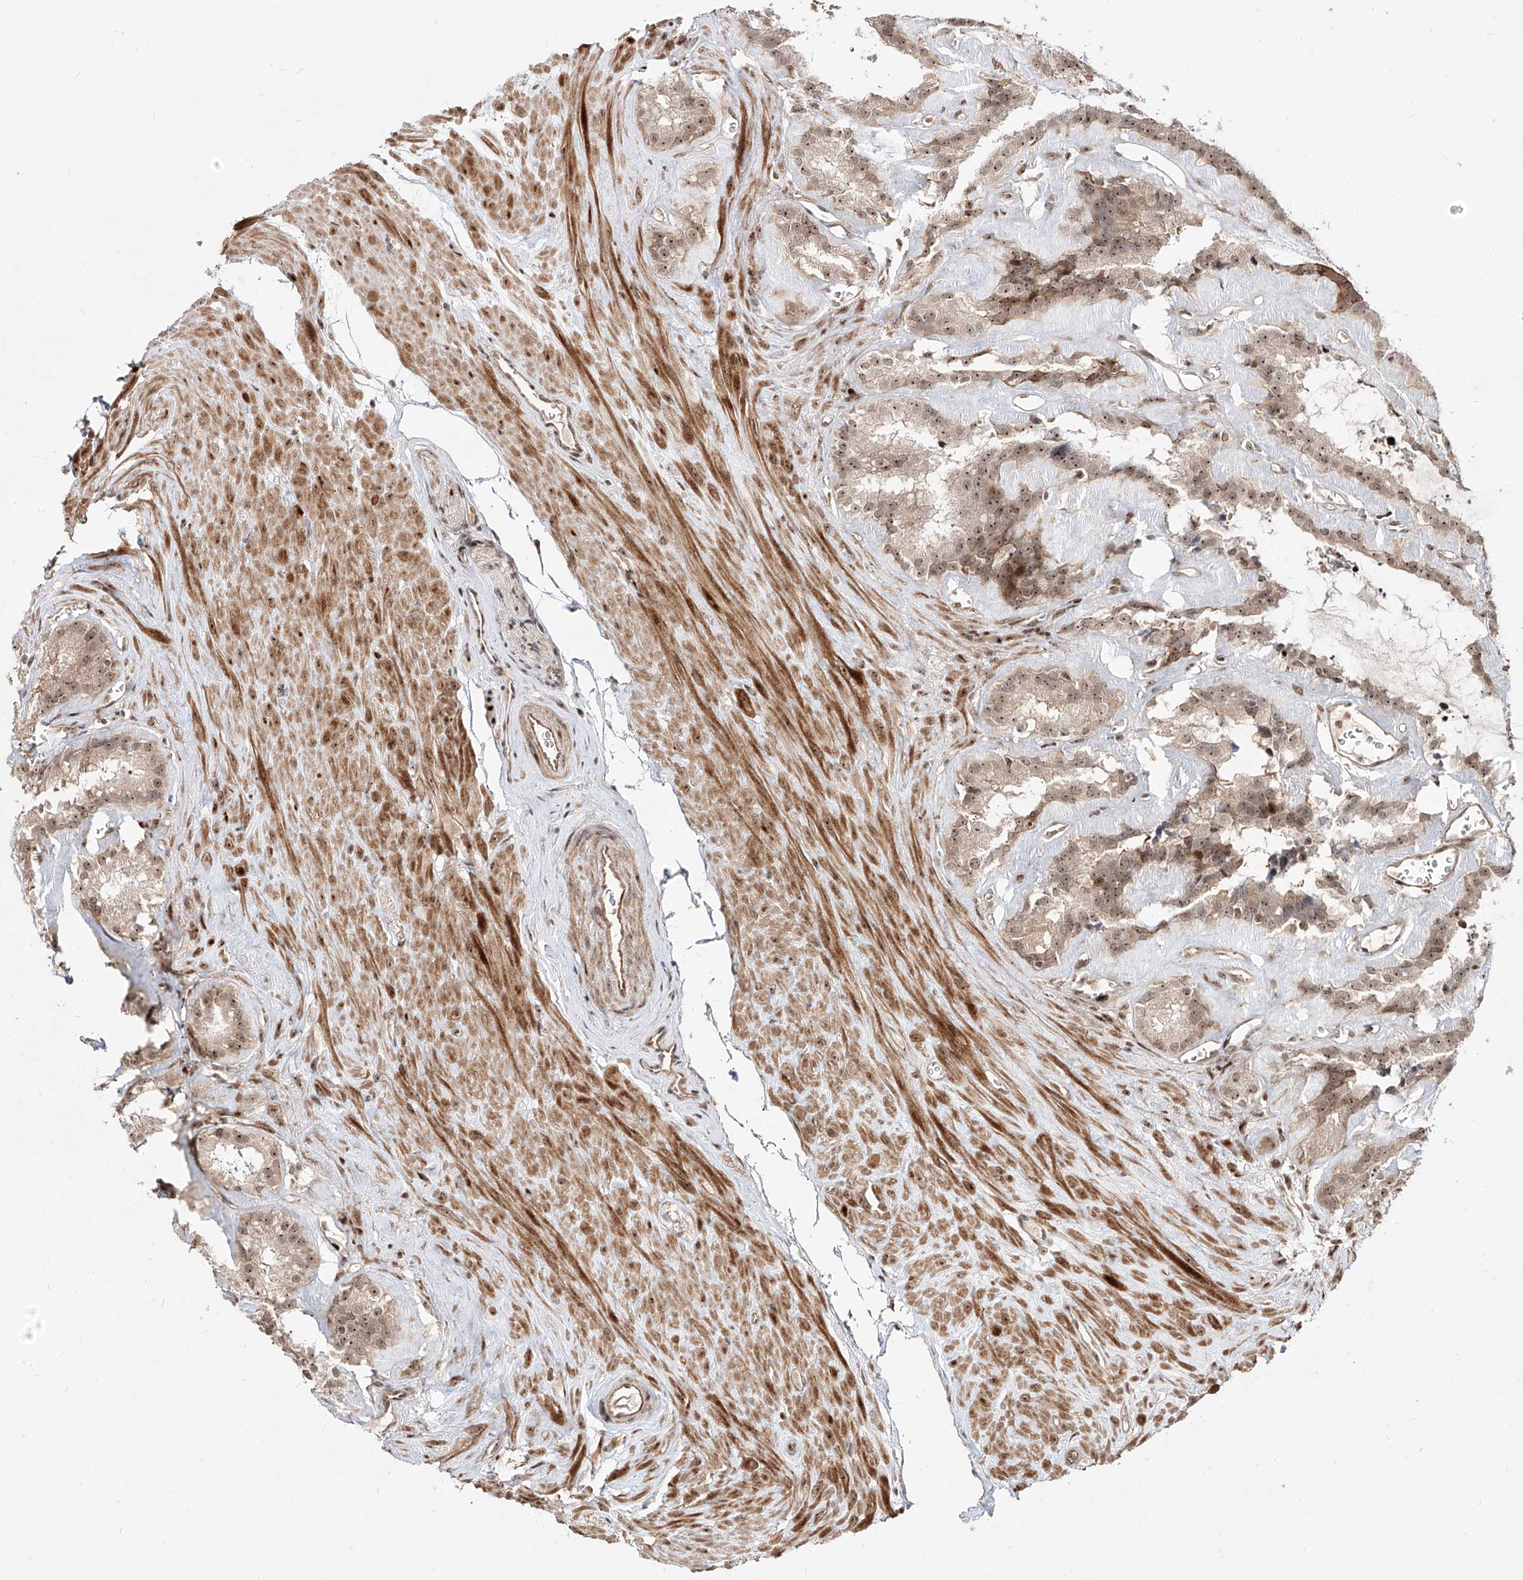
{"staining": {"intensity": "weak", "quantity": "25%-75%", "location": "cytoplasmic/membranous,nuclear"}, "tissue": "seminal vesicle", "cell_type": "Glandular cells", "image_type": "normal", "snomed": [{"axis": "morphology", "description": "Normal tissue, NOS"}, {"axis": "topography", "description": "Prostate"}, {"axis": "topography", "description": "Seminal veicle"}], "caption": "Immunohistochemistry image of benign human seminal vesicle stained for a protein (brown), which demonstrates low levels of weak cytoplasmic/membranous,nuclear staining in approximately 25%-75% of glandular cells.", "gene": "ZNF710", "patient": {"sex": "male", "age": 59}}